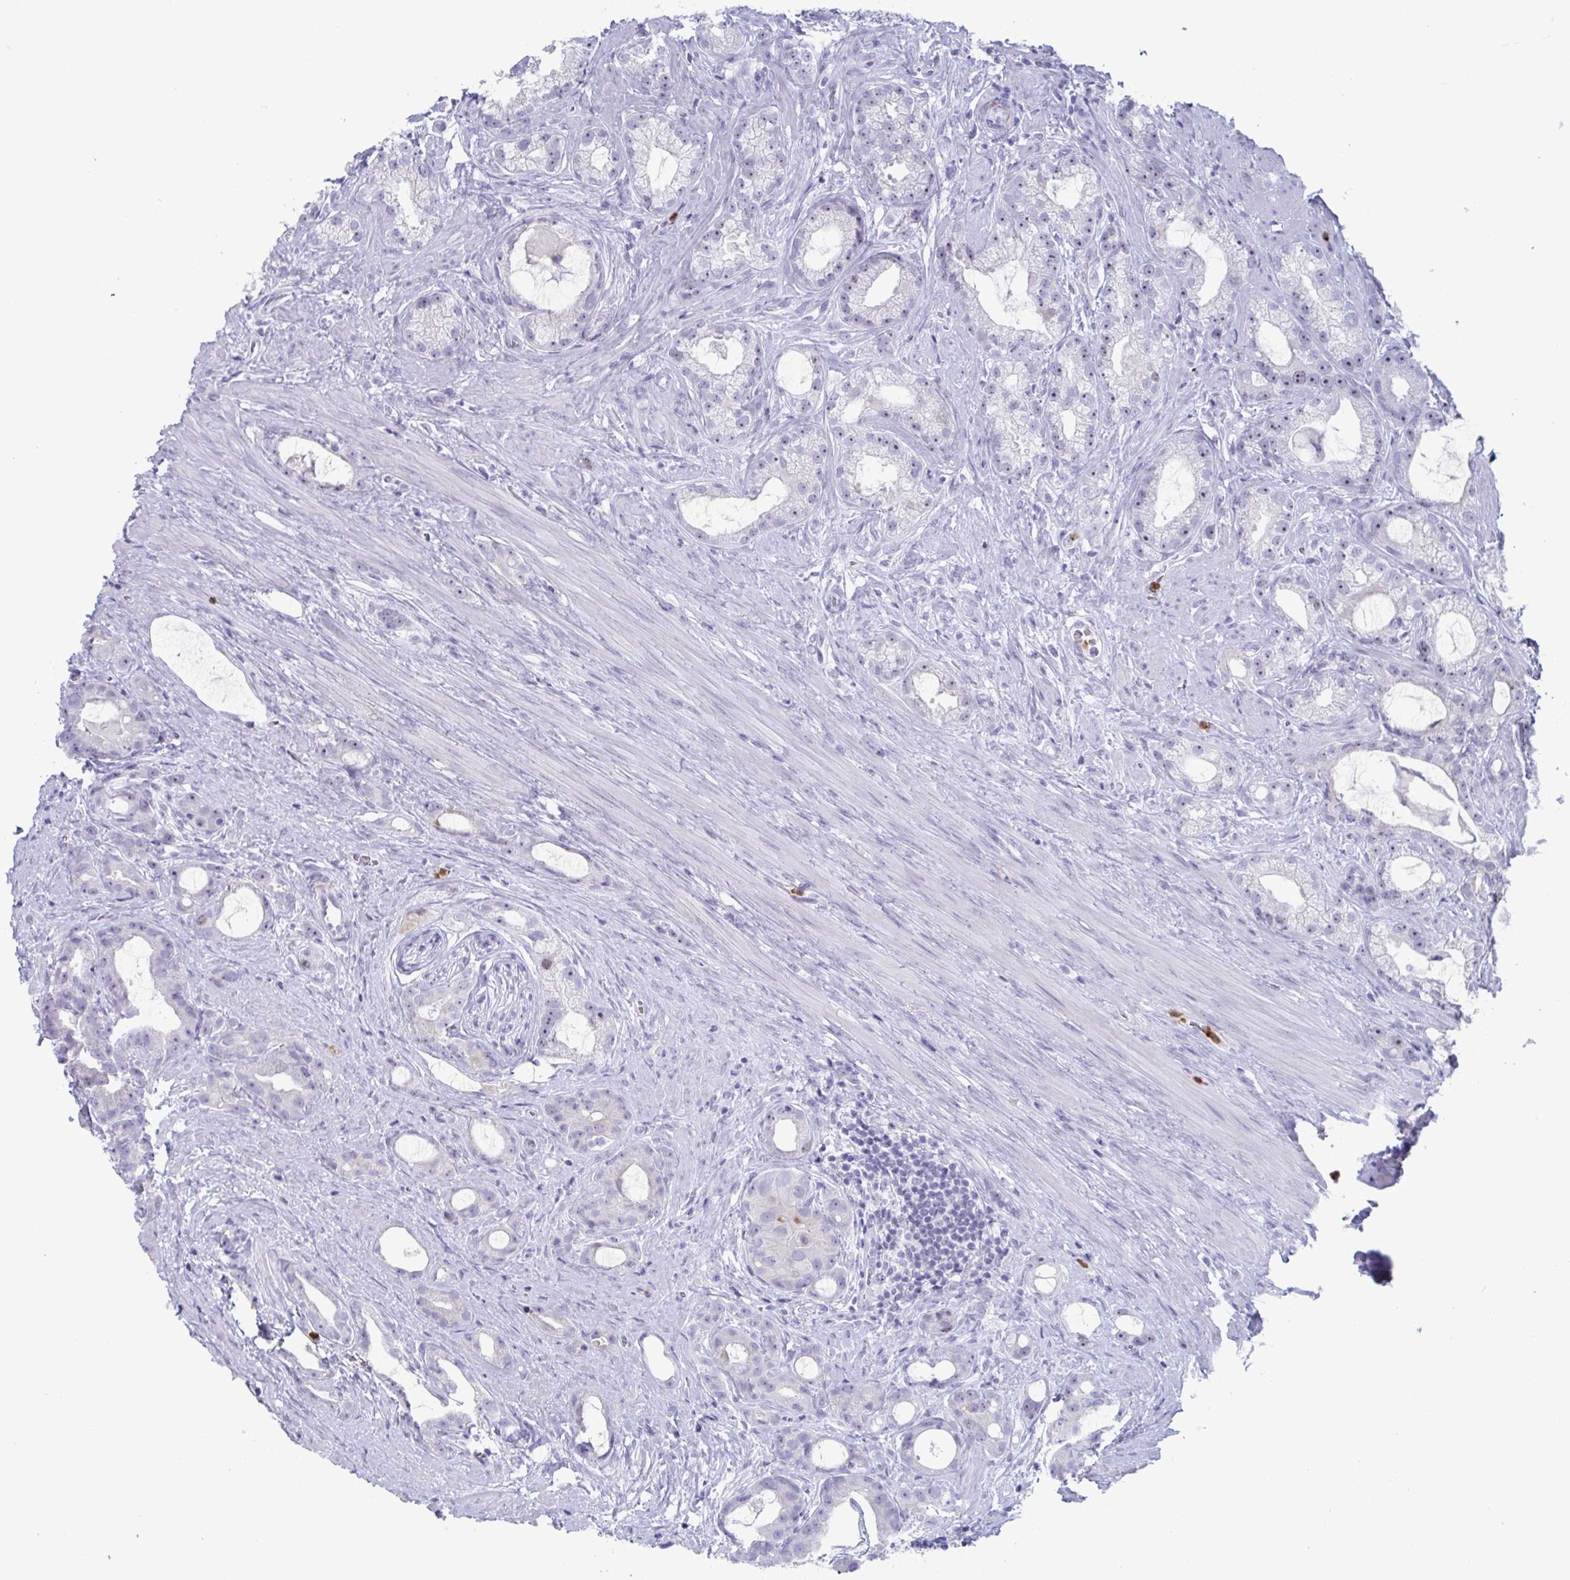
{"staining": {"intensity": "negative", "quantity": "none", "location": "none"}, "tissue": "prostate cancer", "cell_type": "Tumor cells", "image_type": "cancer", "snomed": [{"axis": "morphology", "description": "Adenocarcinoma, High grade"}, {"axis": "topography", "description": "Prostate"}], "caption": "There is no significant positivity in tumor cells of adenocarcinoma (high-grade) (prostate).", "gene": "CYP4F11", "patient": {"sex": "male", "age": 65}}